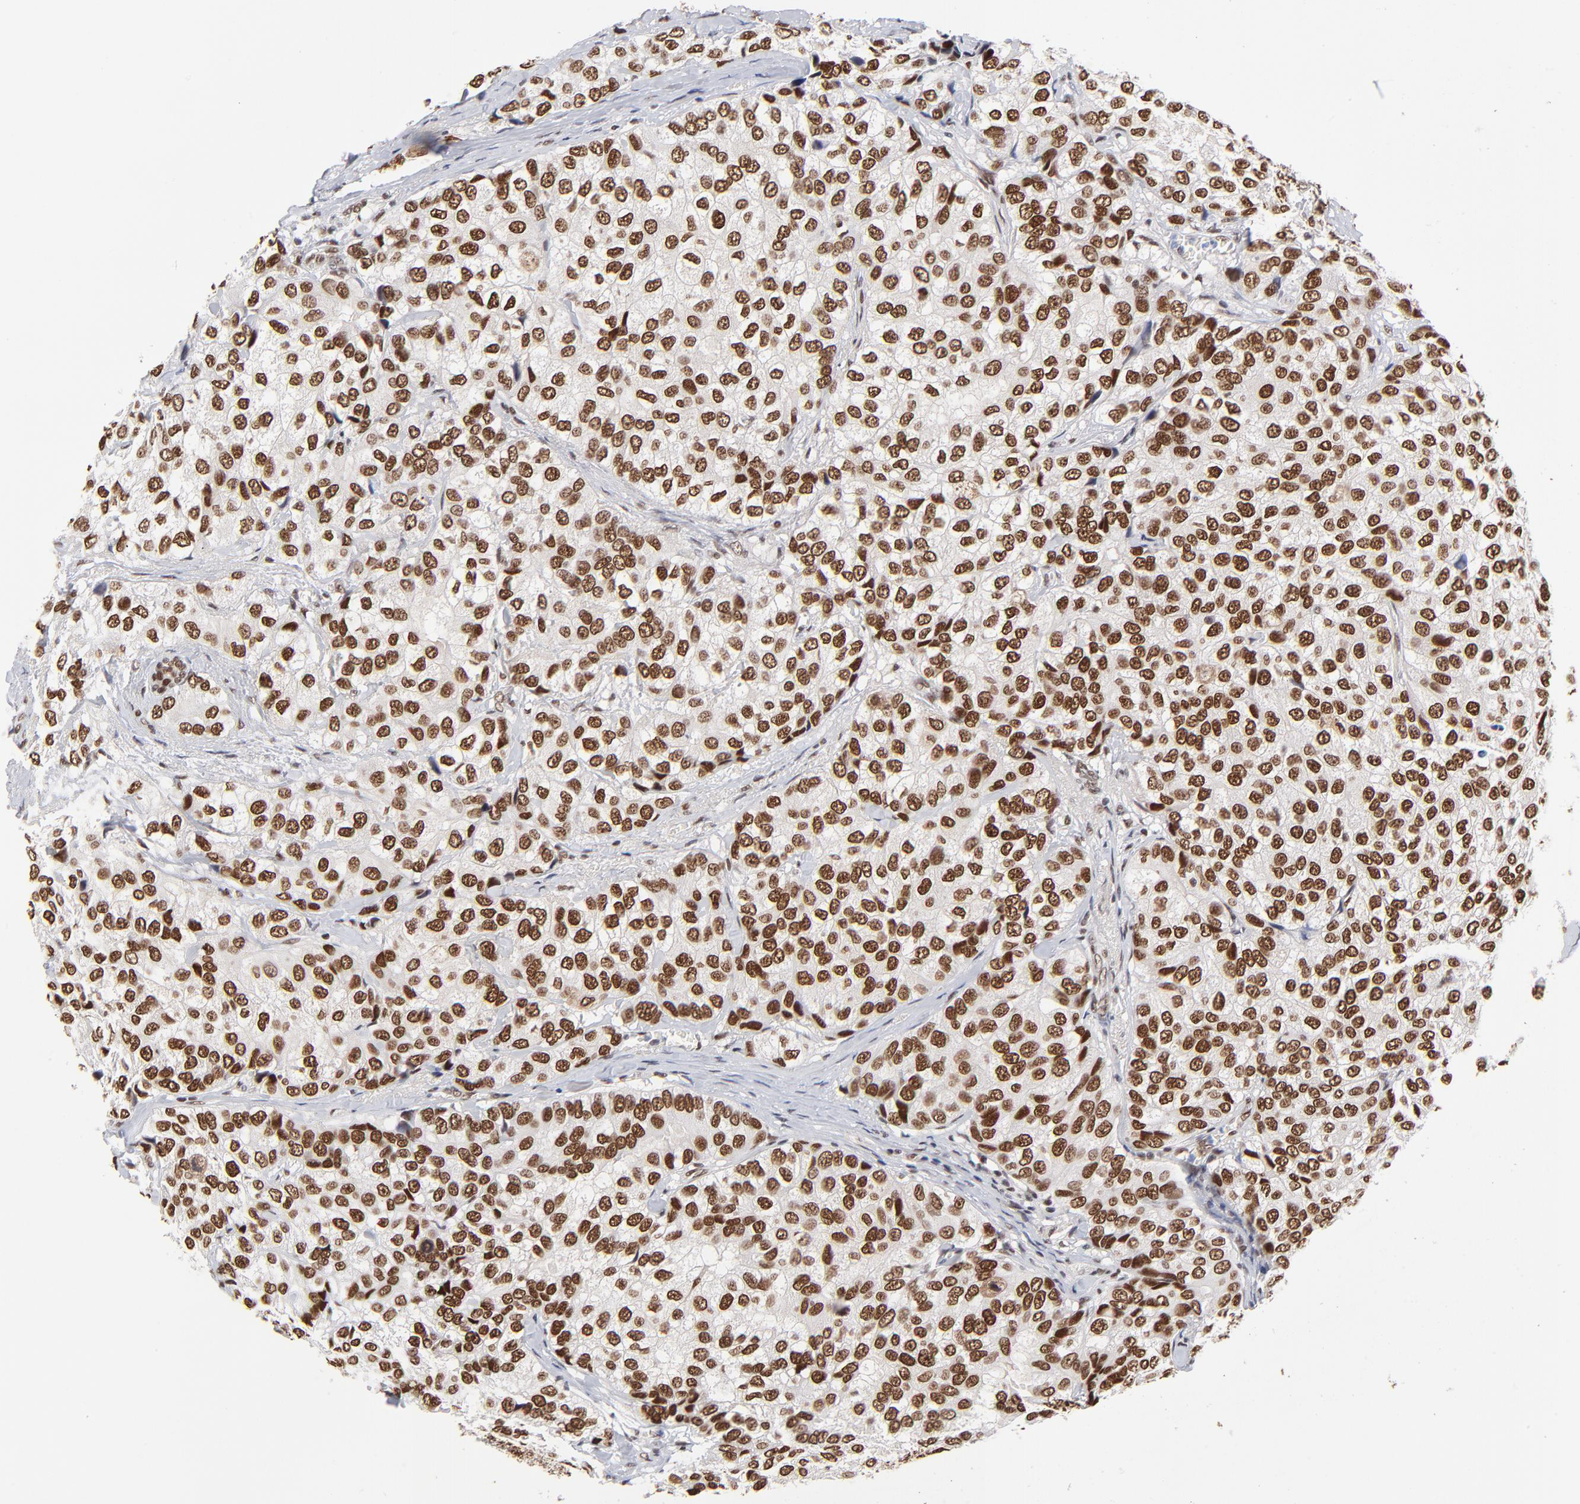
{"staining": {"intensity": "strong", "quantity": ">75%", "location": "nuclear"}, "tissue": "breast cancer", "cell_type": "Tumor cells", "image_type": "cancer", "snomed": [{"axis": "morphology", "description": "Duct carcinoma"}, {"axis": "topography", "description": "Breast"}], "caption": "A micrograph of human breast cancer stained for a protein exhibits strong nuclear brown staining in tumor cells. (DAB (3,3'-diaminobenzidine) IHC with brightfield microscopy, high magnification).", "gene": "ZMYM3", "patient": {"sex": "female", "age": 68}}